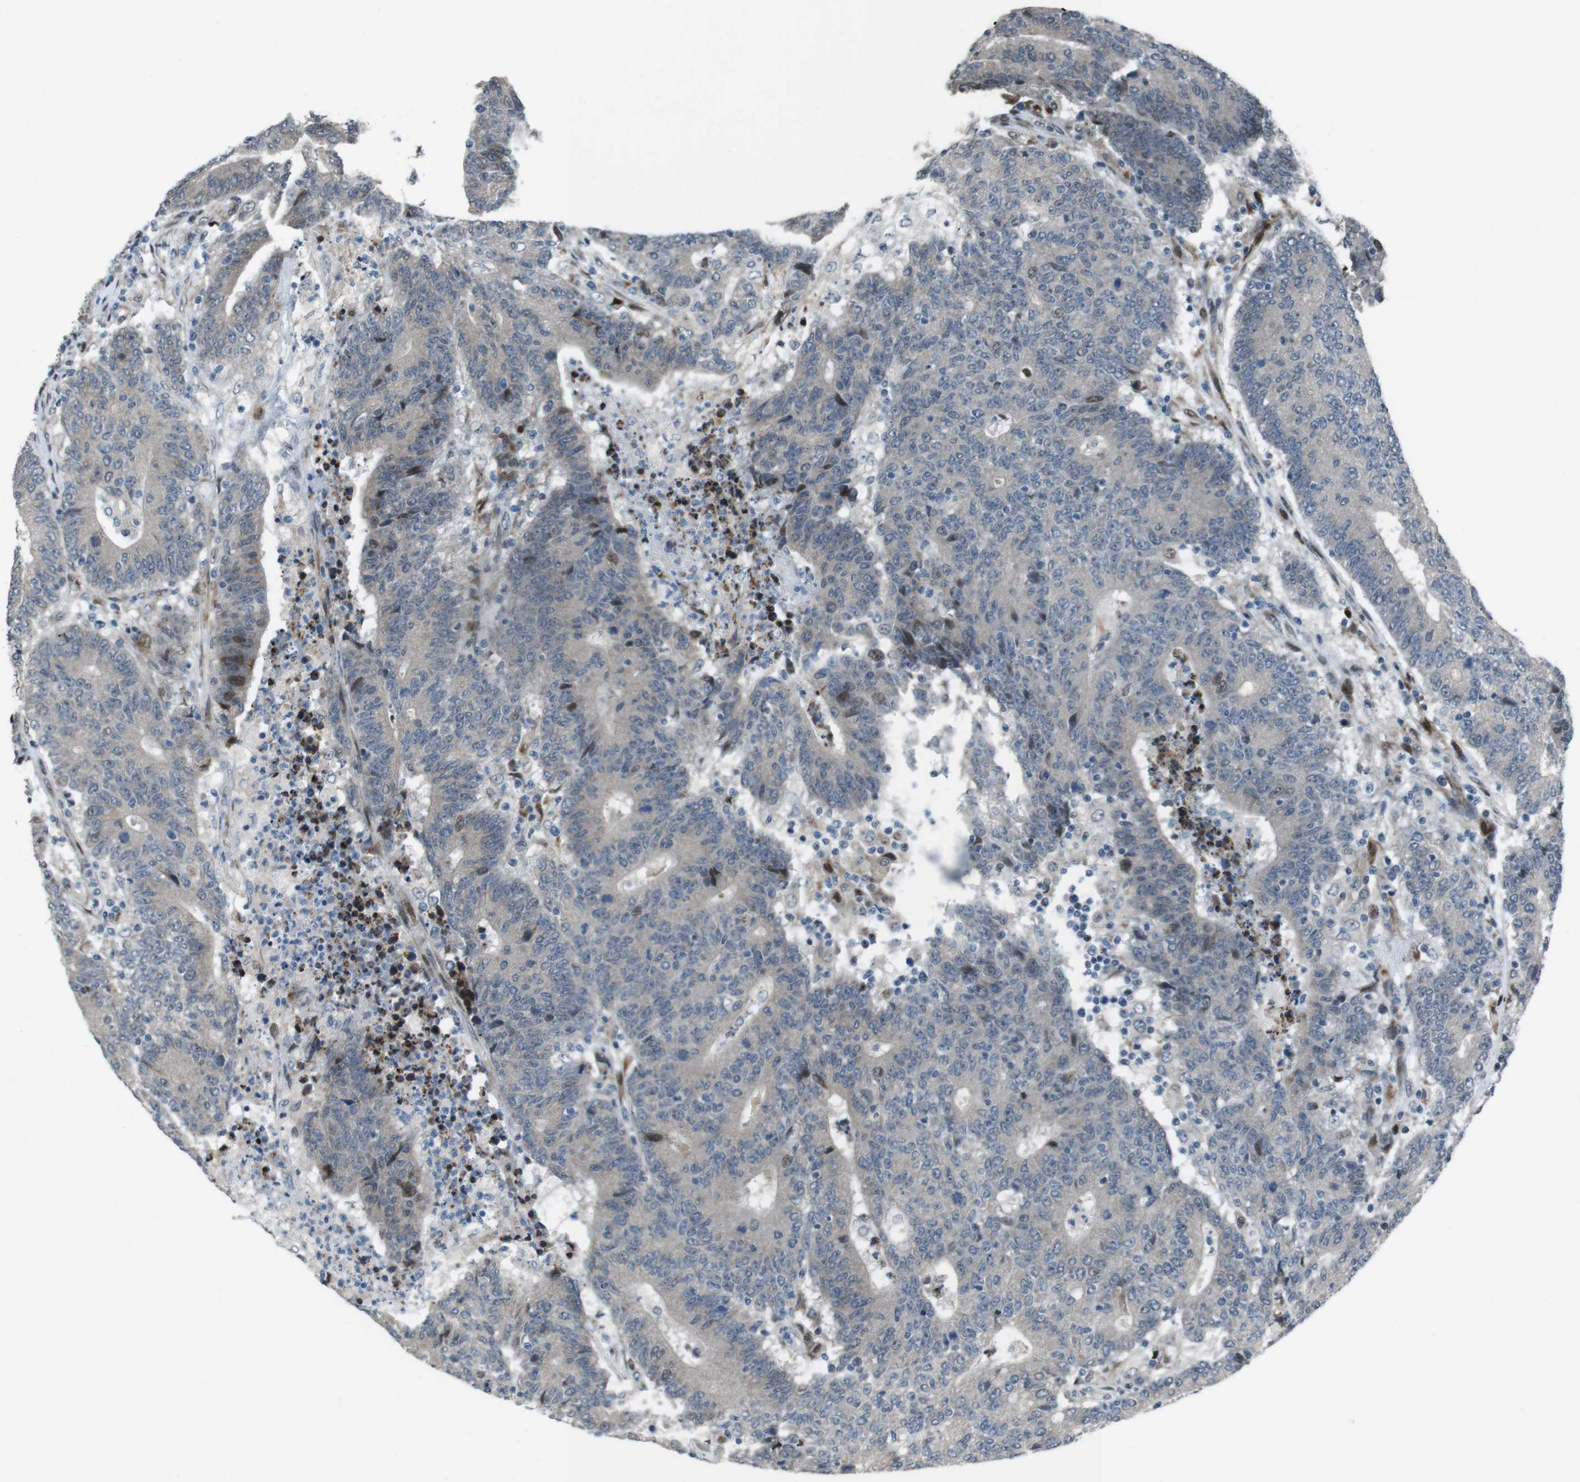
{"staining": {"intensity": "weak", "quantity": "<25%", "location": "nuclear"}, "tissue": "colorectal cancer", "cell_type": "Tumor cells", "image_type": "cancer", "snomed": [{"axis": "morphology", "description": "Normal tissue, NOS"}, {"axis": "morphology", "description": "Adenocarcinoma, NOS"}, {"axis": "topography", "description": "Colon"}], "caption": "Tumor cells show no significant expression in colorectal cancer.", "gene": "PBRM1", "patient": {"sex": "female", "age": 75}}